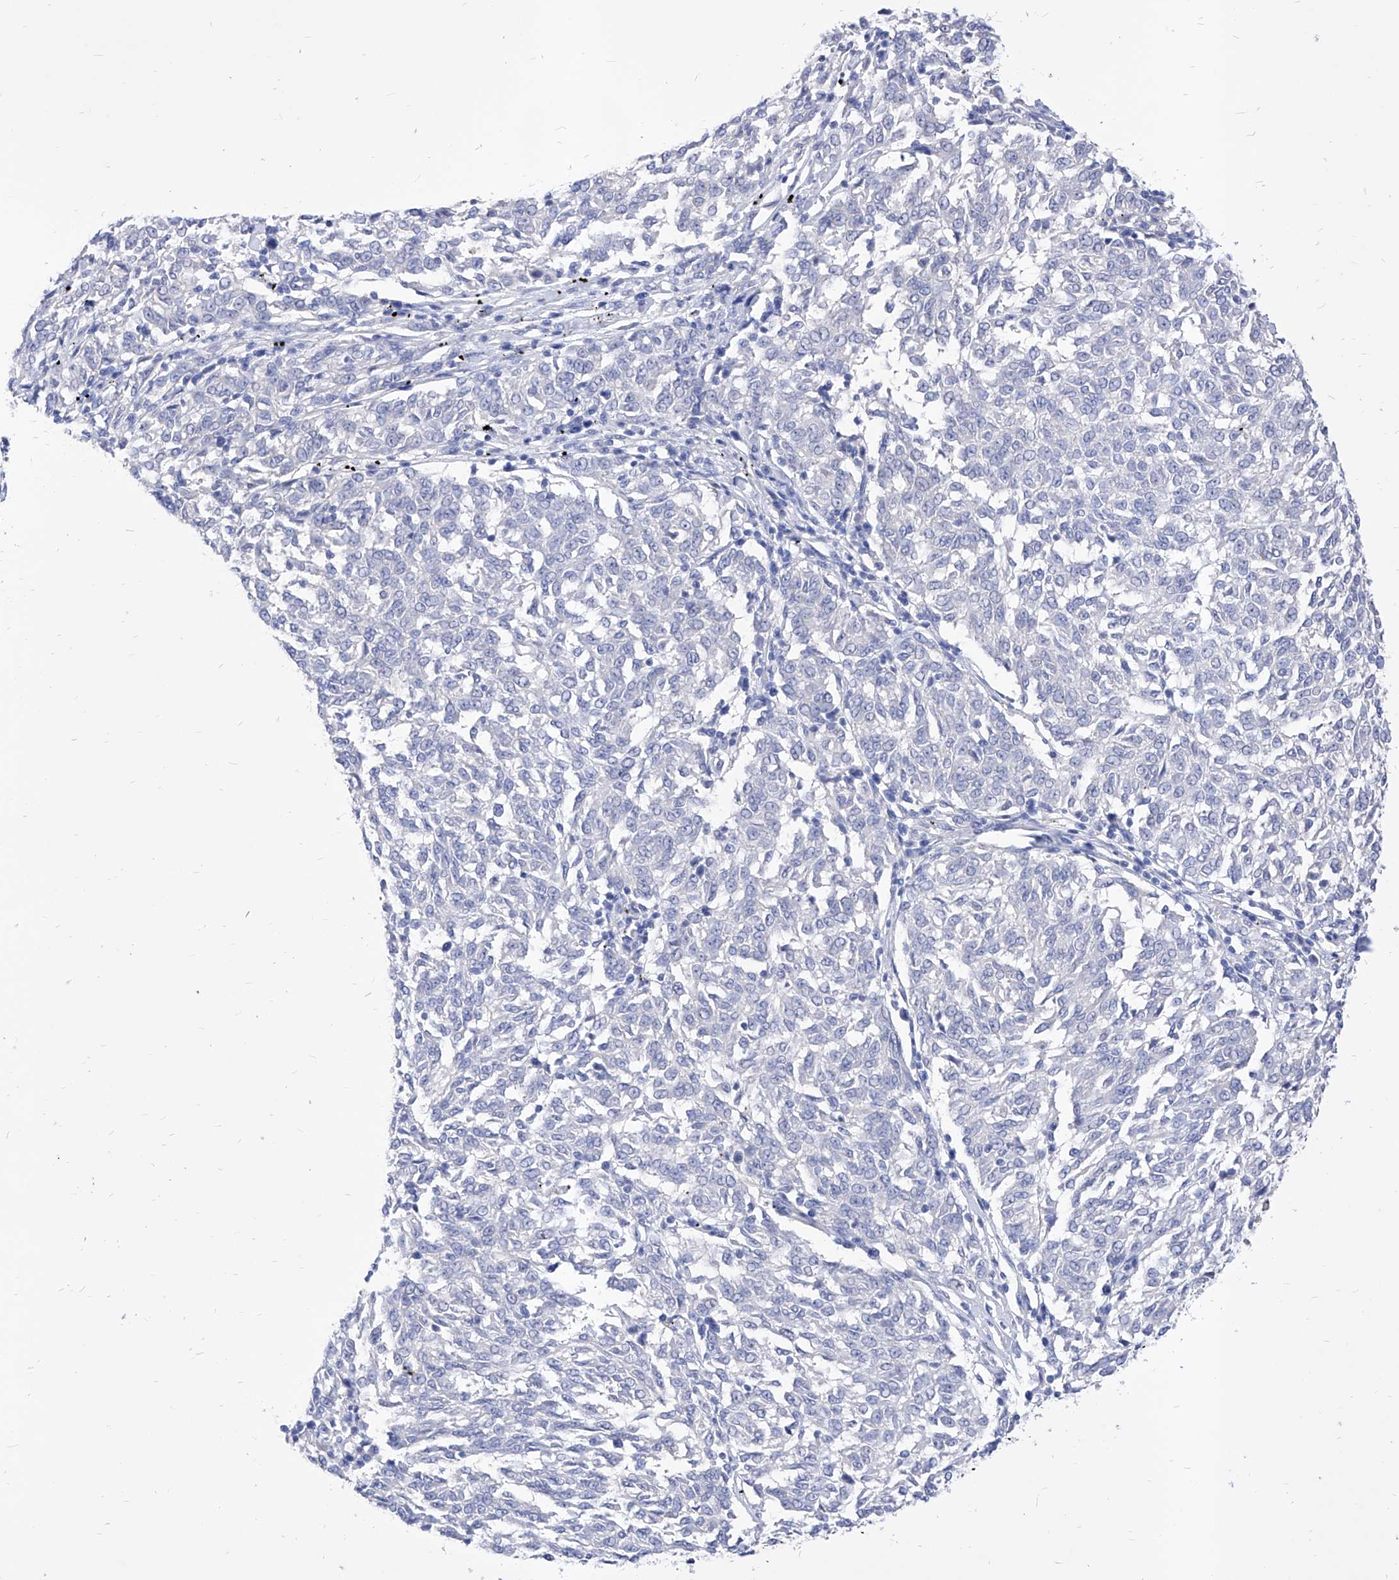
{"staining": {"intensity": "negative", "quantity": "none", "location": "none"}, "tissue": "melanoma", "cell_type": "Tumor cells", "image_type": "cancer", "snomed": [{"axis": "morphology", "description": "Malignant melanoma, NOS"}, {"axis": "topography", "description": "Skin"}], "caption": "The micrograph reveals no significant positivity in tumor cells of melanoma. (DAB IHC with hematoxylin counter stain).", "gene": "VAX1", "patient": {"sex": "female", "age": 72}}